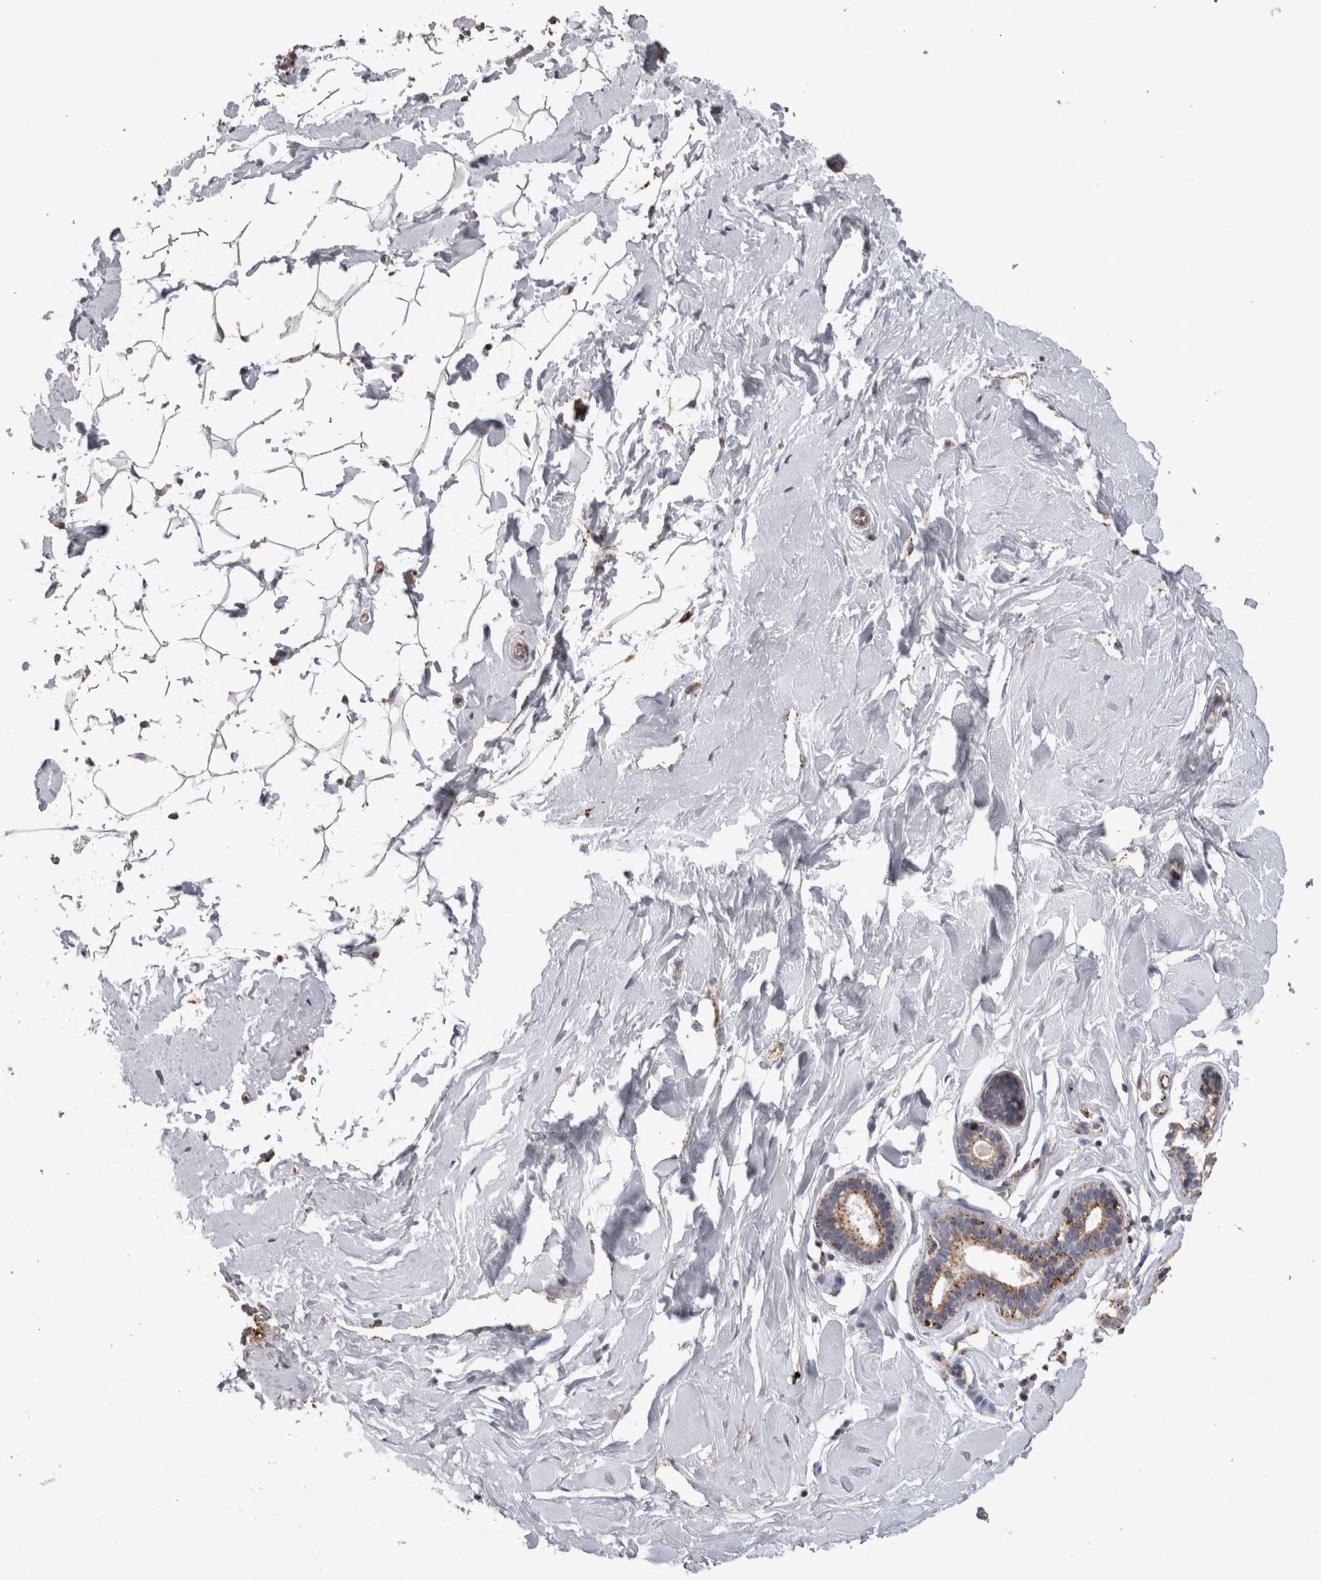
{"staining": {"intensity": "negative", "quantity": "none", "location": "none"}, "tissue": "breast", "cell_type": "Adipocytes", "image_type": "normal", "snomed": [{"axis": "morphology", "description": "Normal tissue, NOS"}, {"axis": "topography", "description": "Breast"}], "caption": "The photomicrograph shows no significant positivity in adipocytes of breast. (Stains: DAB (3,3'-diaminobenzidine) immunohistochemistry with hematoxylin counter stain, Microscopy: brightfield microscopy at high magnification).", "gene": "CTSZ", "patient": {"sex": "female", "age": 23}}